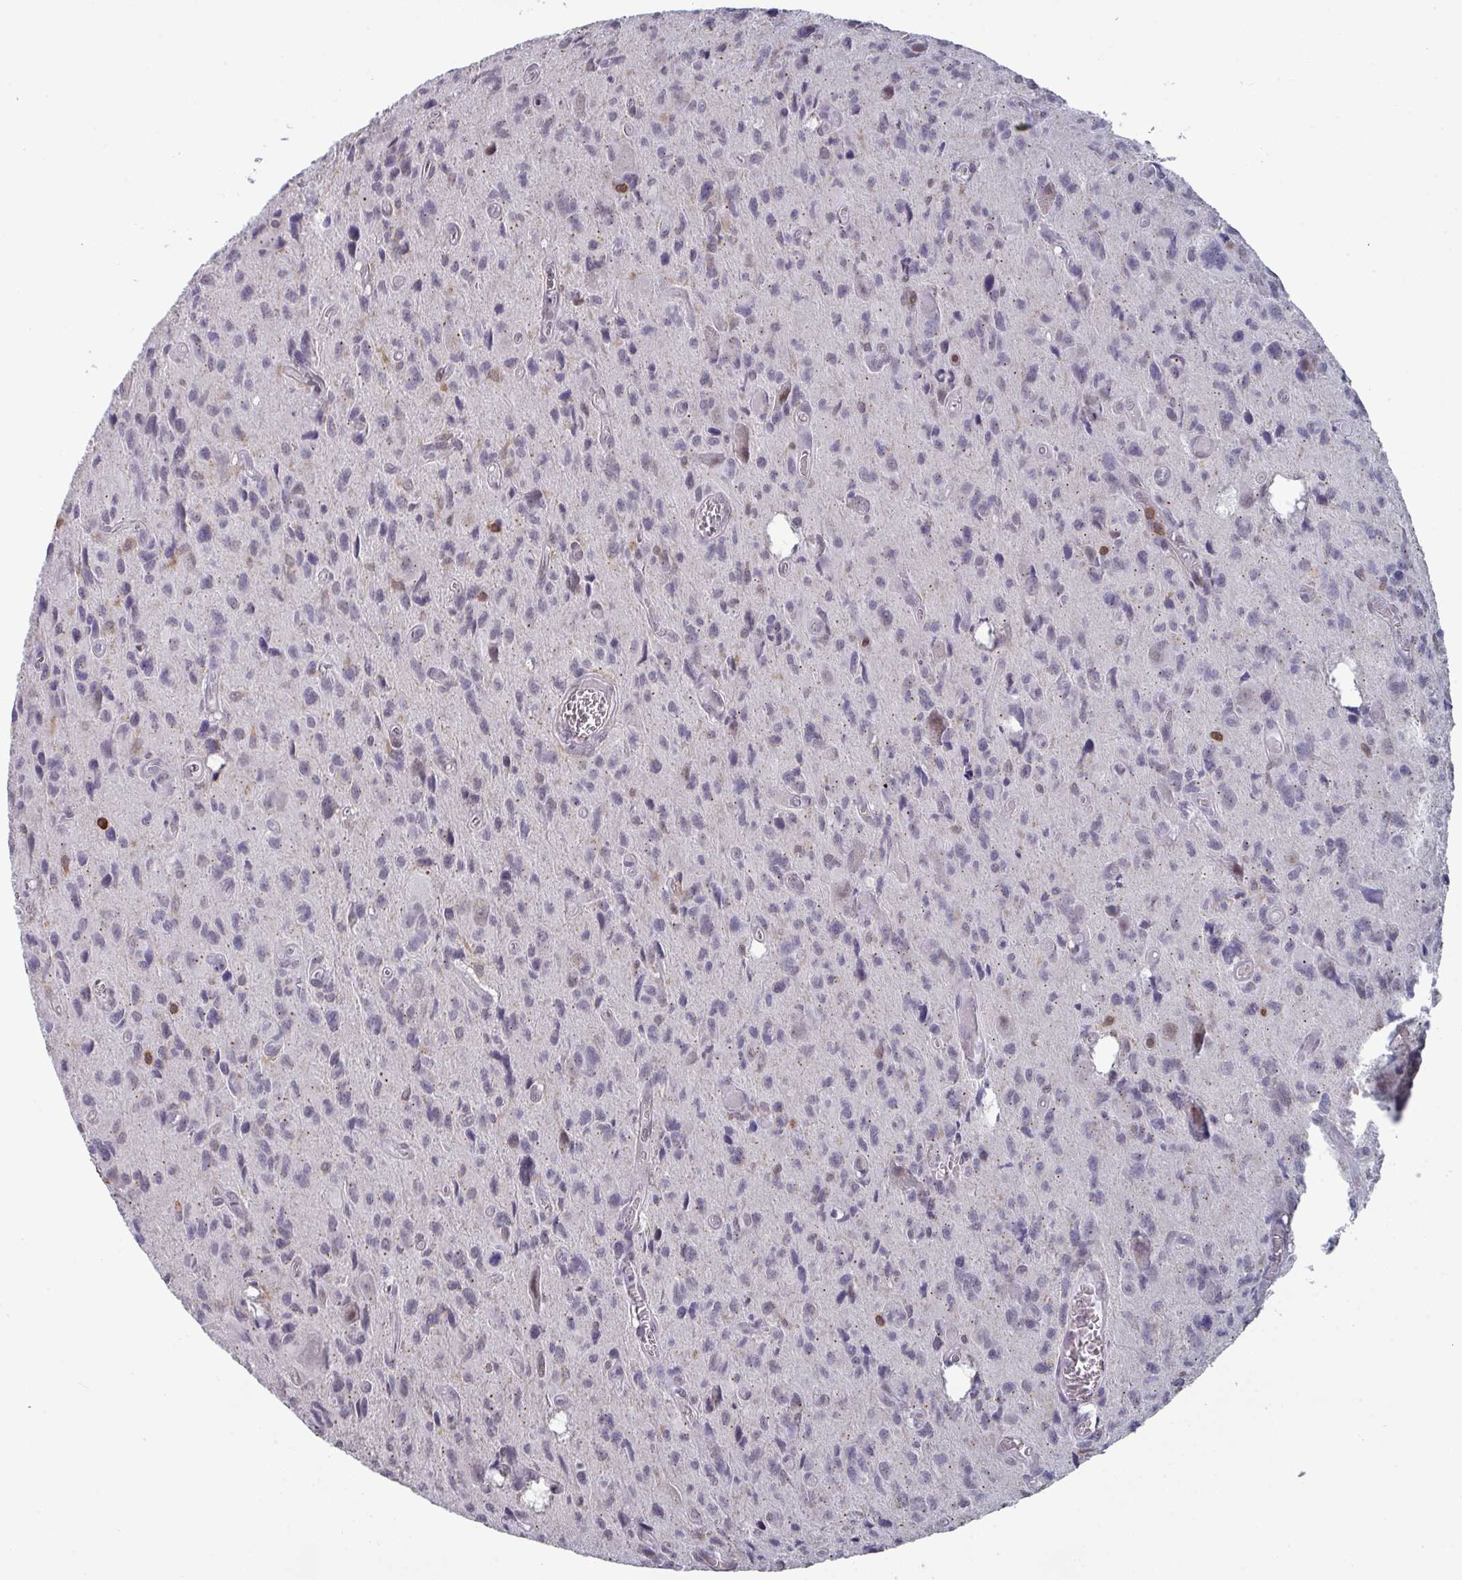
{"staining": {"intensity": "negative", "quantity": "none", "location": "none"}, "tissue": "glioma", "cell_type": "Tumor cells", "image_type": "cancer", "snomed": [{"axis": "morphology", "description": "Glioma, malignant, High grade"}, {"axis": "topography", "description": "Brain"}], "caption": "Tumor cells show no significant expression in malignant glioma (high-grade).", "gene": "RASAL3", "patient": {"sex": "male", "age": 76}}